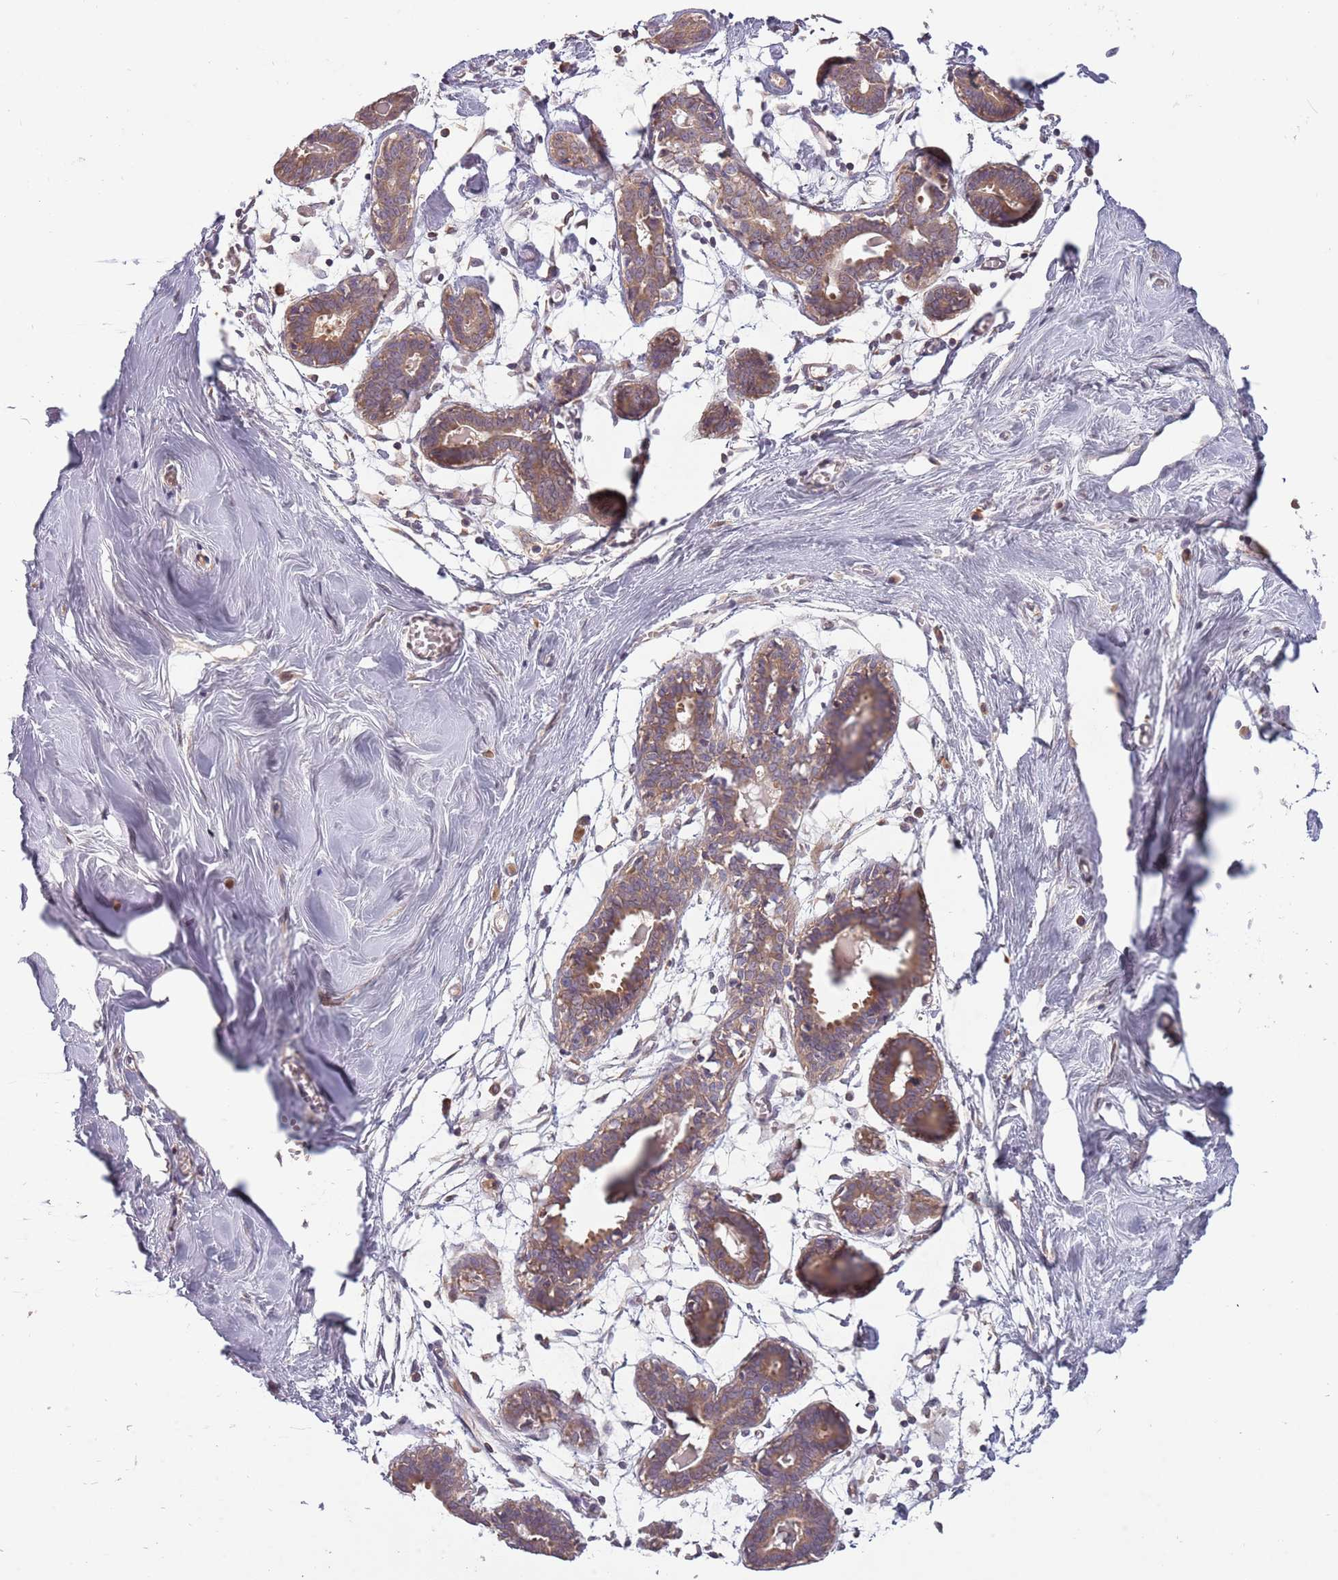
{"staining": {"intensity": "negative", "quantity": "none", "location": "none"}, "tissue": "breast", "cell_type": "Adipocytes", "image_type": "normal", "snomed": [{"axis": "morphology", "description": "Normal tissue, NOS"}, {"axis": "topography", "description": "Breast"}], "caption": "The immunohistochemistry photomicrograph has no significant positivity in adipocytes of breast. The staining was performed using DAB to visualize the protein expression in brown, while the nuclei were stained in blue with hematoxylin (Magnification: 20x).", "gene": "USP32", "patient": {"sex": "female", "age": 27}}